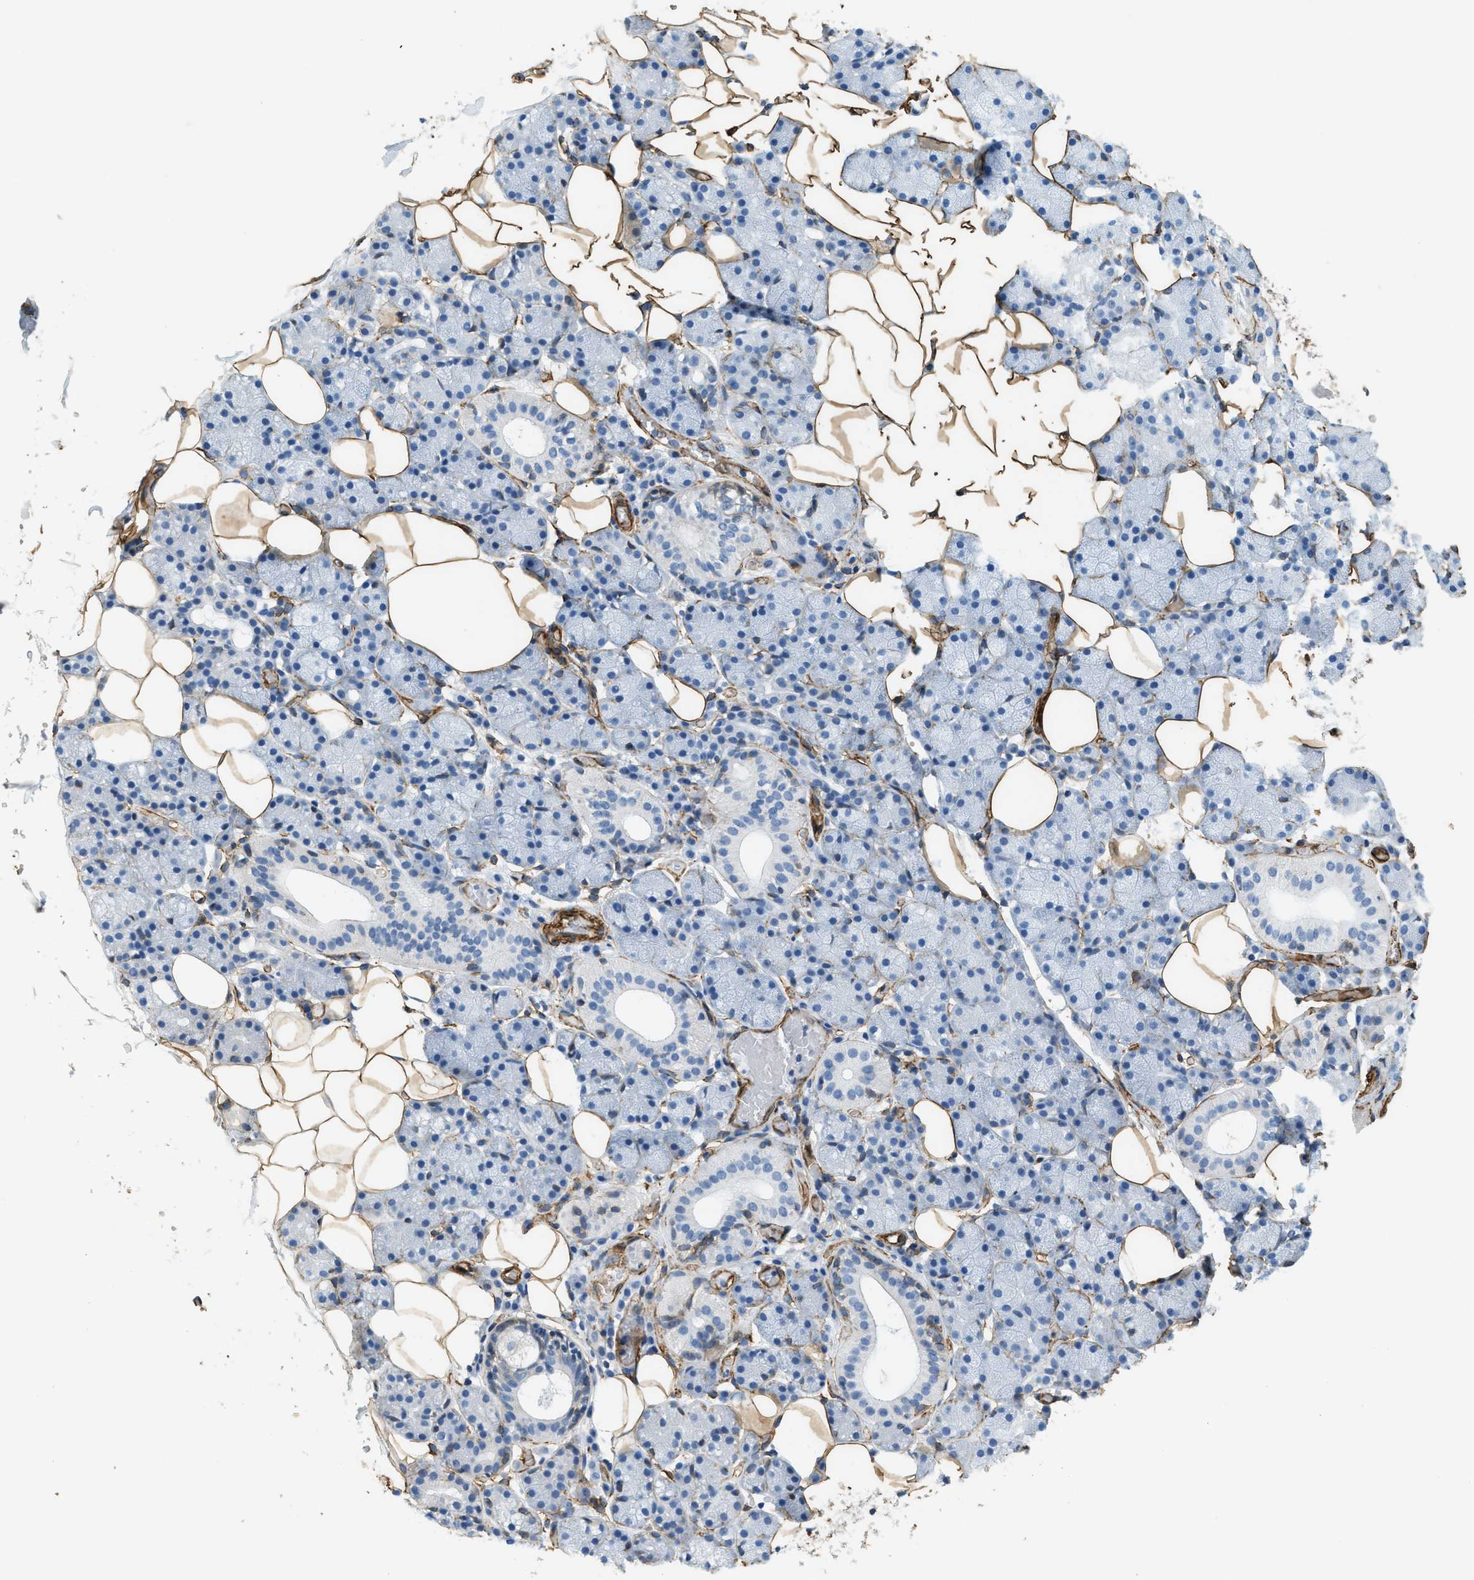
{"staining": {"intensity": "negative", "quantity": "none", "location": "none"}, "tissue": "salivary gland", "cell_type": "Glandular cells", "image_type": "normal", "snomed": [{"axis": "morphology", "description": "Normal tissue, NOS"}, {"axis": "topography", "description": "Salivary gland"}], "caption": "Image shows no significant protein staining in glandular cells of benign salivary gland. (Stains: DAB immunohistochemistry (IHC) with hematoxylin counter stain, Microscopy: brightfield microscopy at high magnification).", "gene": "TMEM43", "patient": {"sex": "female", "age": 33}}